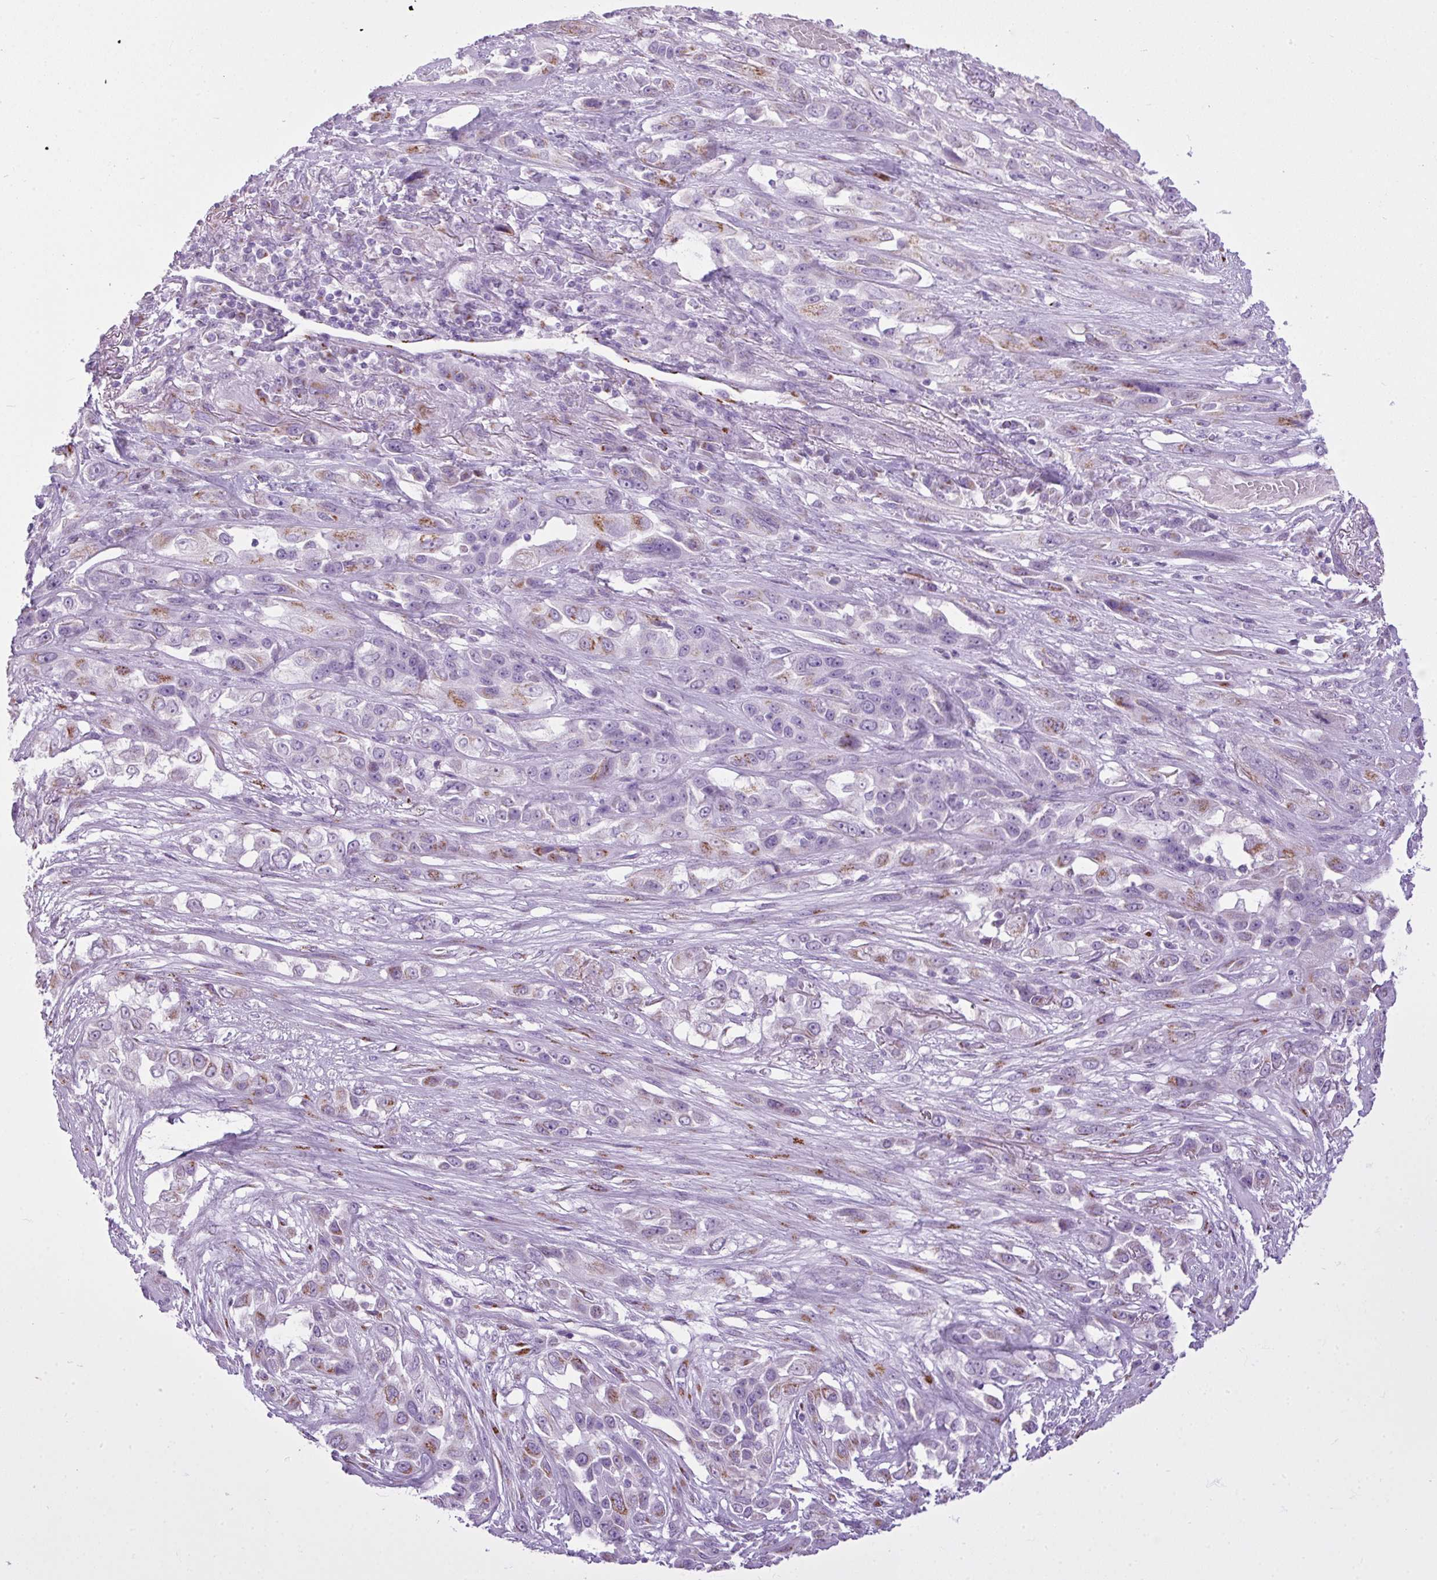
{"staining": {"intensity": "moderate", "quantity": "<25%", "location": "cytoplasmic/membranous"}, "tissue": "lung cancer", "cell_type": "Tumor cells", "image_type": "cancer", "snomed": [{"axis": "morphology", "description": "Squamous cell carcinoma, NOS"}, {"axis": "topography", "description": "Lung"}], "caption": "Tumor cells show low levels of moderate cytoplasmic/membranous staining in about <25% of cells in lung squamous cell carcinoma. Nuclei are stained in blue.", "gene": "FAM43A", "patient": {"sex": "female", "age": 70}}